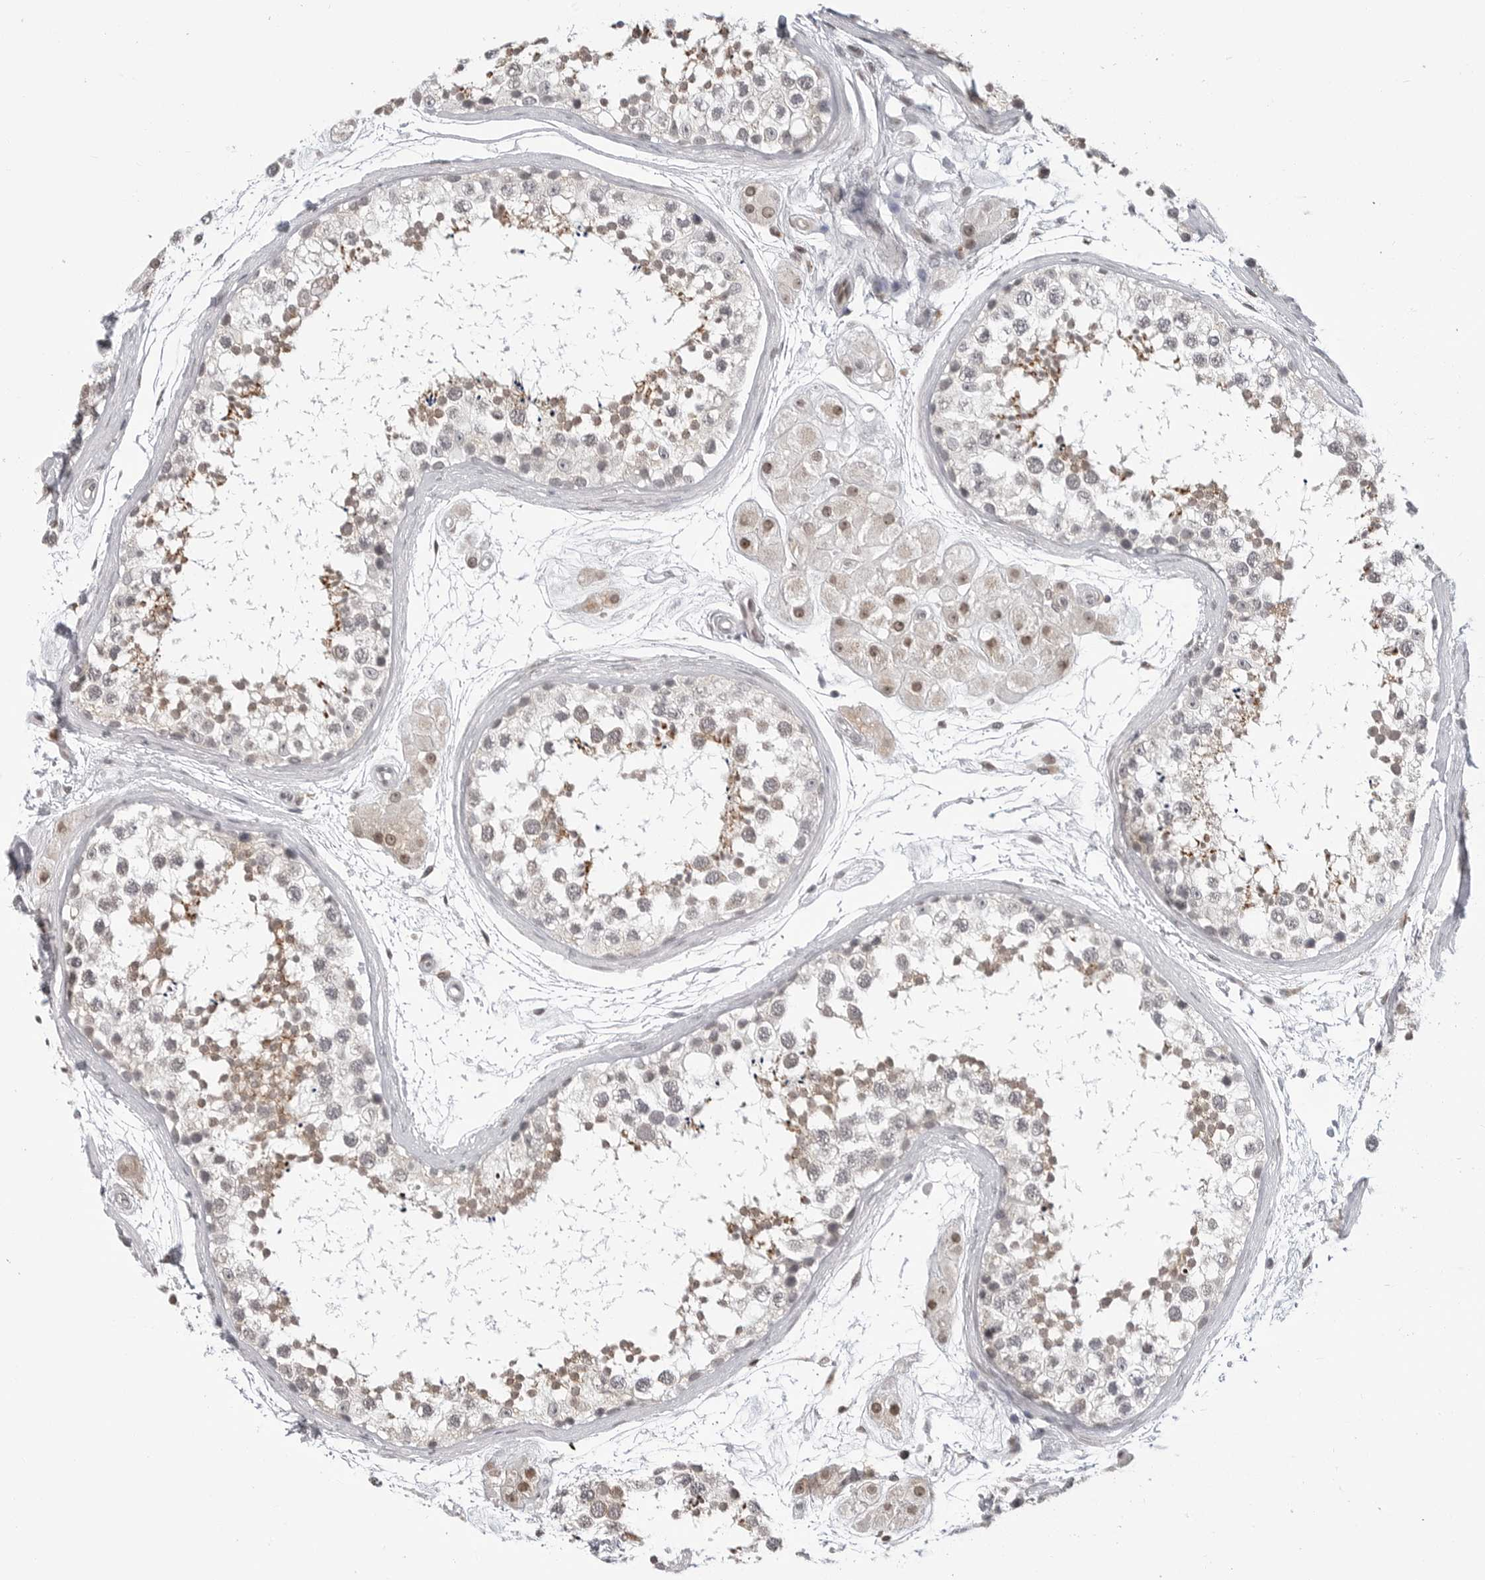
{"staining": {"intensity": "moderate", "quantity": "<25%", "location": "cytoplasmic/membranous"}, "tissue": "testis", "cell_type": "Cells in seminiferous ducts", "image_type": "normal", "snomed": [{"axis": "morphology", "description": "Normal tissue, NOS"}, {"axis": "topography", "description": "Testis"}], "caption": "Normal testis shows moderate cytoplasmic/membranous positivity in about <25% of cells in seminiferous ducts, visualized by immunohistochemistry. (Brightfield microscopy of DAB IHC at high magnification).", "gene": "C8orf33", "patient": {"sex": "male", "age": 56}}